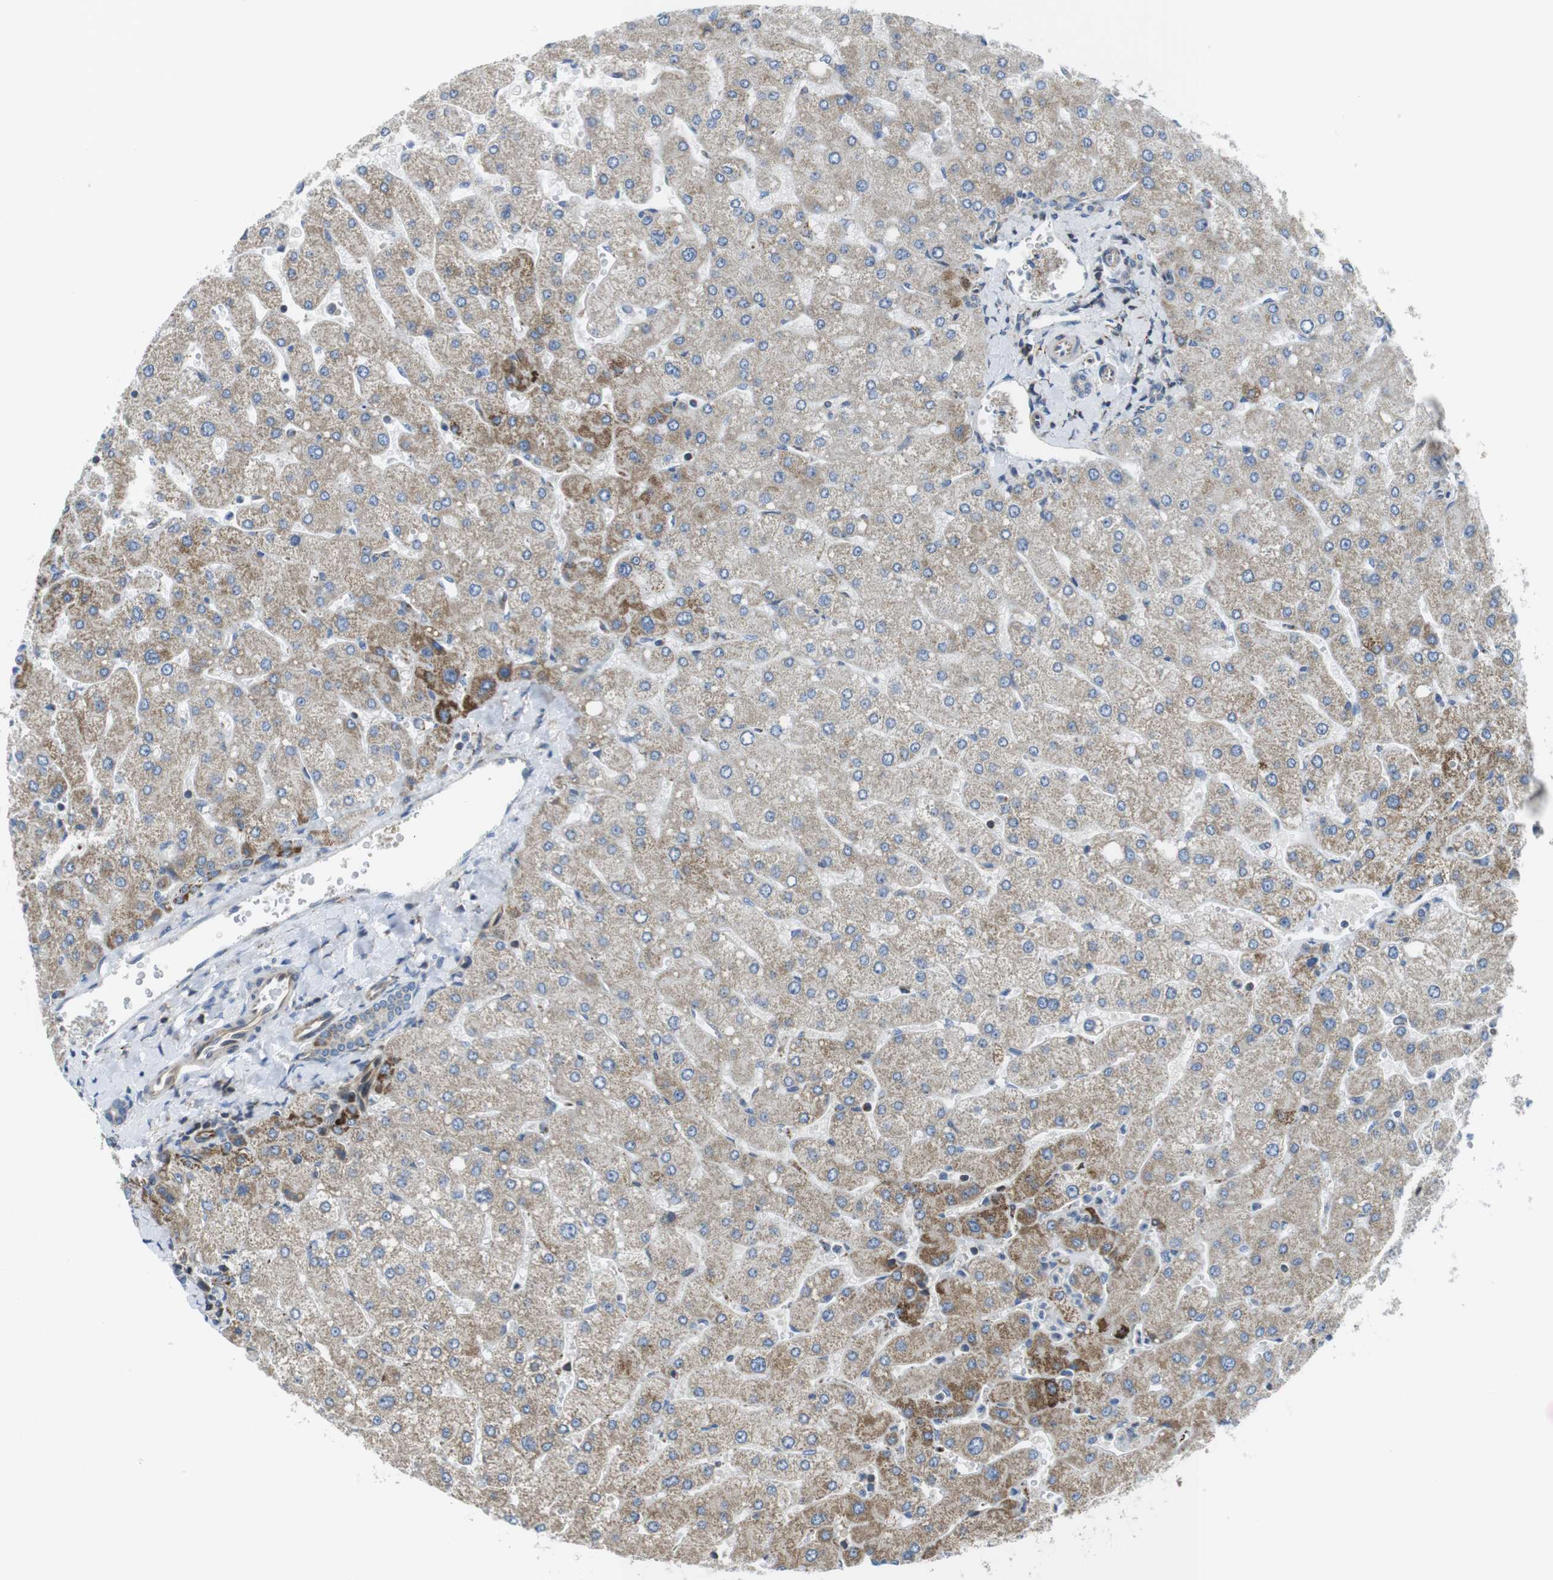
{"staining": {"intensity": "weak", "quantity": "<25%", "location": "cytoplasmic/membranous"}, "tissue": "liver", "cell_type": "Cholangiocytes", "image_type": "normal", "snomed": [{"axis": "morphology", "description": "Normal tissue, NOS"}, {"axis": "topography", "description": "Liver"}], "caption": "DAB immunohistochemical staining of unremarkable human liver demonstrates no significant positivity in cholangiocytes.", "gene": "KCNE3", "patient": {"sex": "male", "age": 55}}